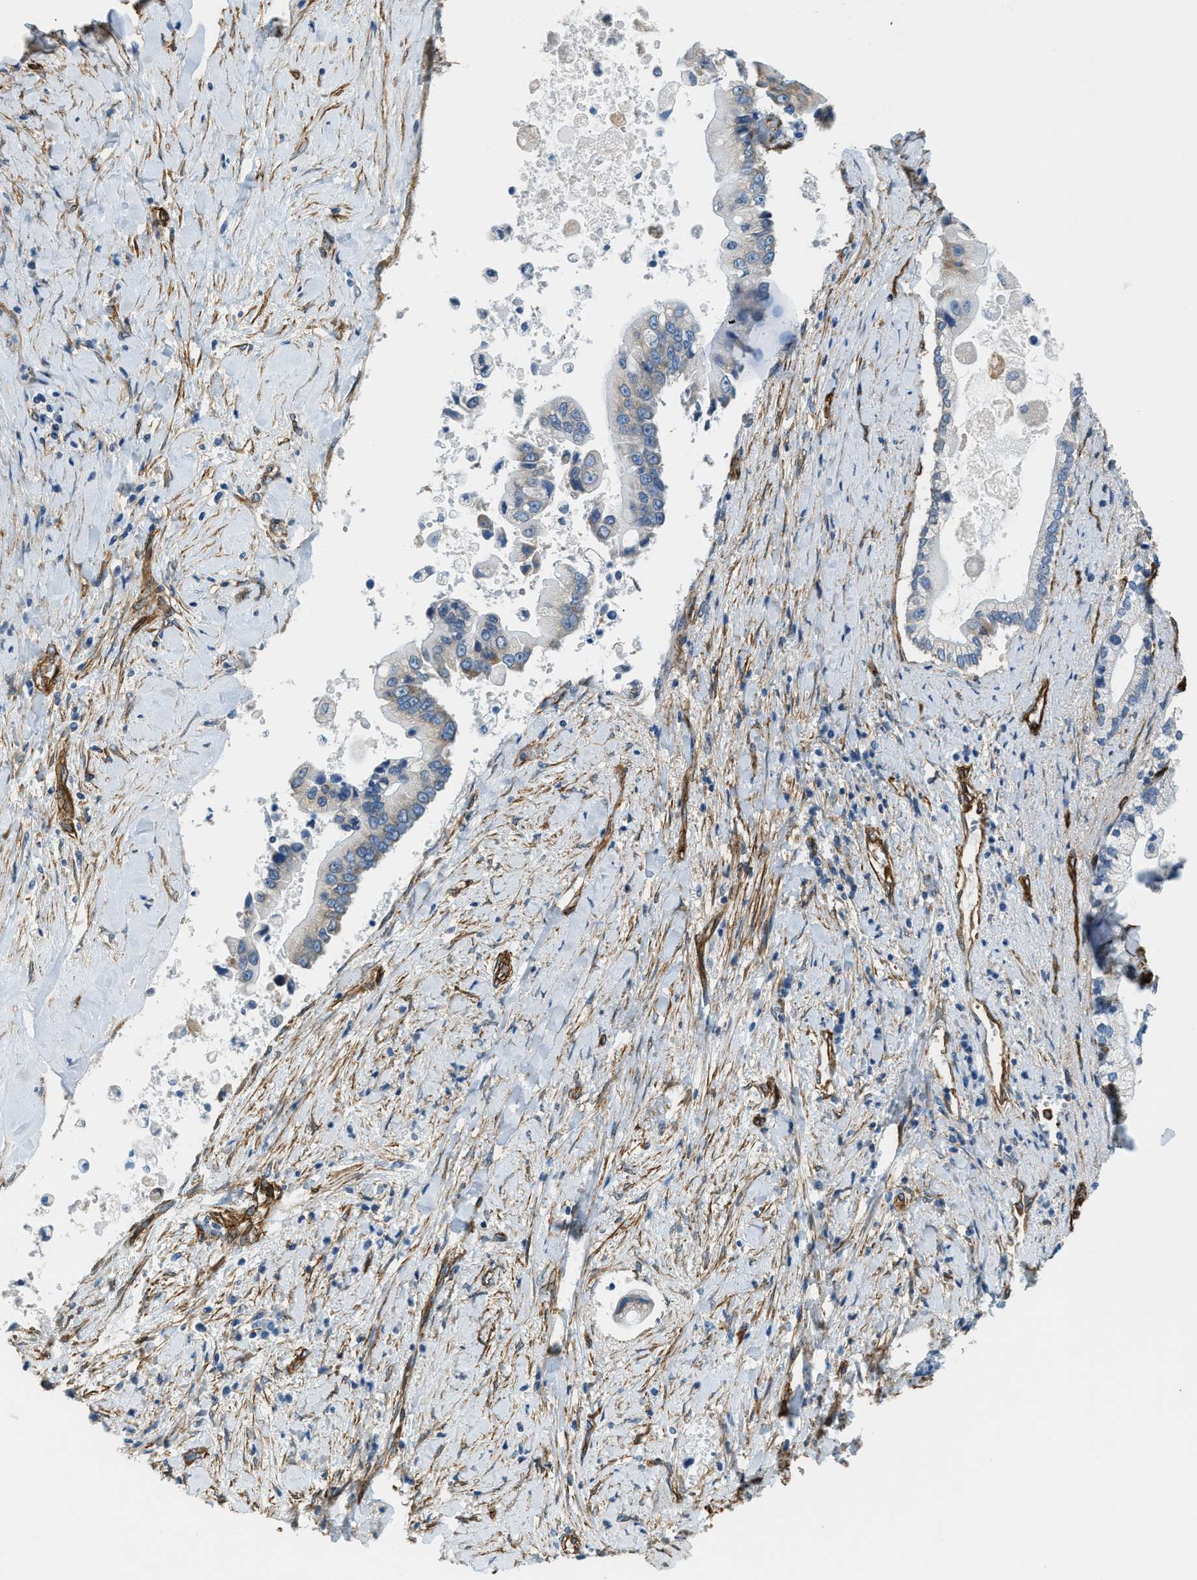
{"staining": {"intensity": "negative", "quantity": "none", "location": "none"}, "tissue": "liver cancer", "cell_type": "Tumor cells", "image_type": "cancer", "snomed": [{"axis": "morphology", "description": "Cholangiocarcinoma"}, {"axis": "topography", "description": "Liver"}], "caption": "Tumor cells are negative for protein expression in human liver cancer (cholangiocarcinoma).", "gene": "TMEM43", "patient": {"sex": "male", "age": 50}}